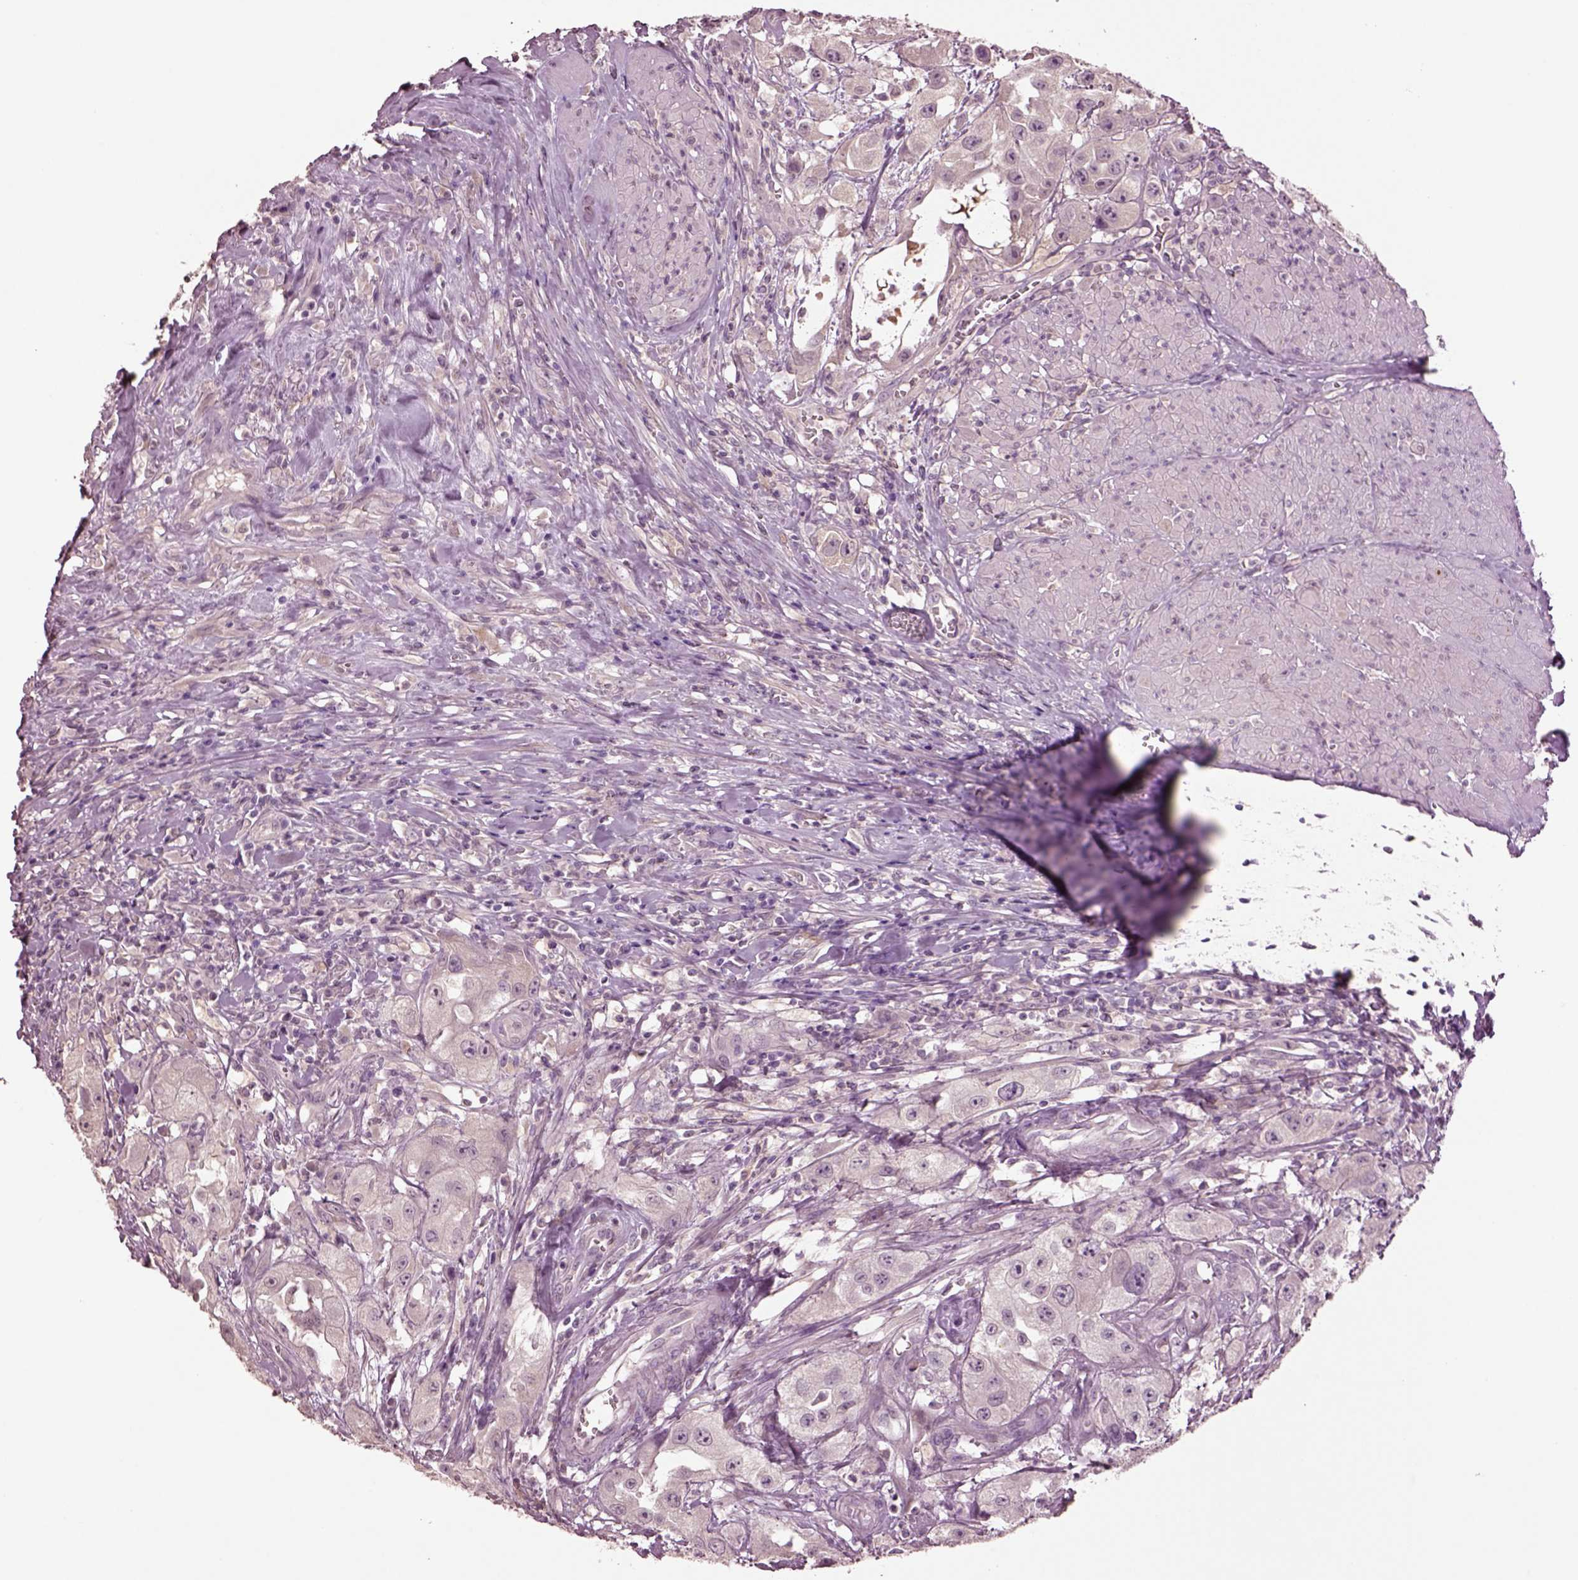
{"staining": {"intensity": "negative", "quantity": "none", "location": "none"}, "tissue": "urothelial cancer", "cell_type": "Tumor cells", "image_type": "cancer", "snomed": [{"axis": "morphology", "description": "Urothelial carcinoma, High grade"}, {"axis": "topography", "description": "Urinary bladder"}], "caption": "Immunohistochemistry (IHC) photomicrograph of neoplastic tissue: human urothelial cancer stained with DAB (3,3'-diaminobenzidine) reveals no significant protein positivity in tumor cells.", "gene": "CLPSL1", "patient": {"sex": "male", "age": 79}}